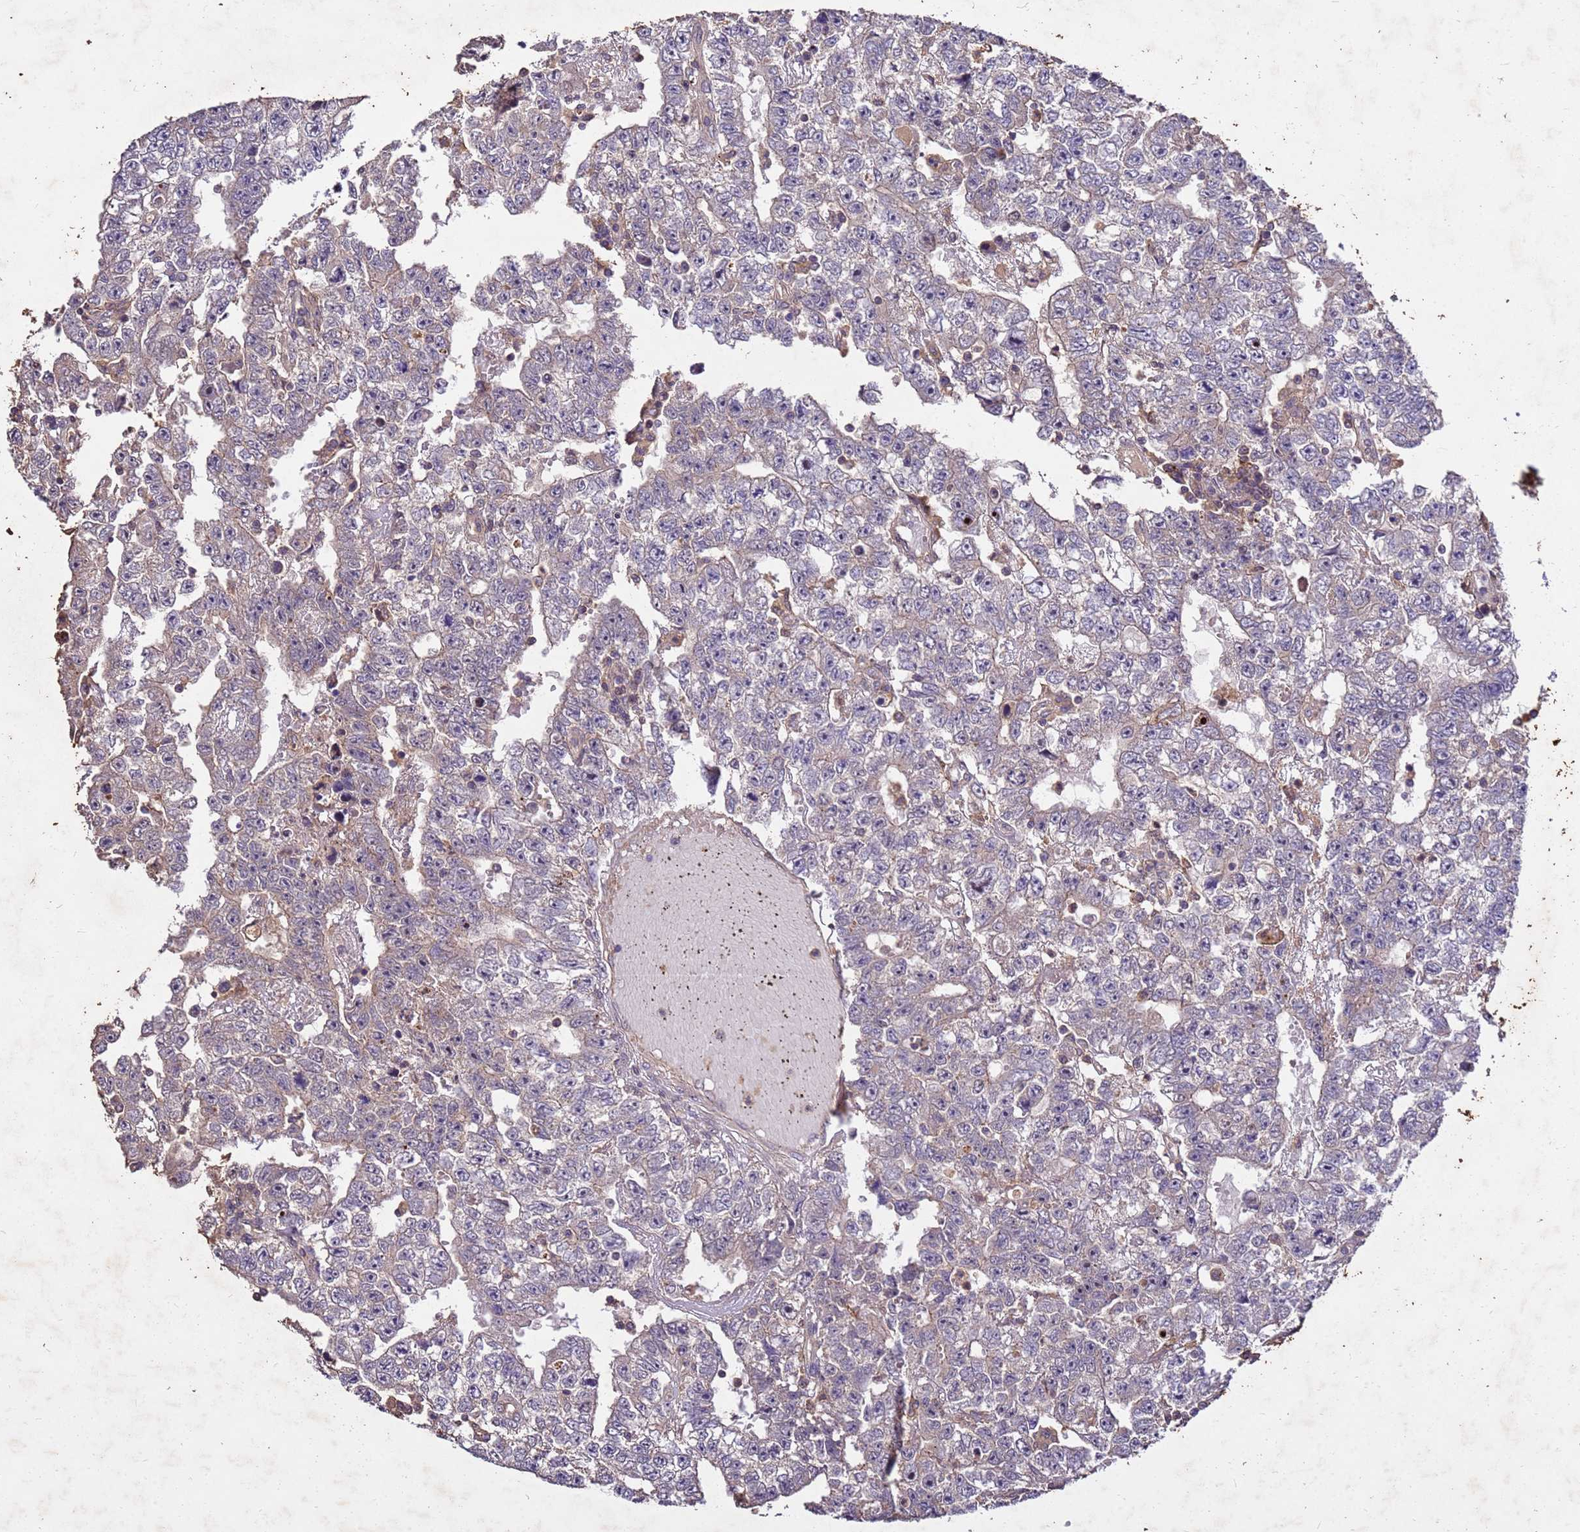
{"staining": {"intensity": "negative", "quantity": "none", "location": "none"}, "tissue": "testis cancer", "cell_type": "Tumor cells", "image_type": "cancer", "snomed": [{"axis": "morphology", "description": "Carcinoma, Embryonal, NOS"}, {"axis": "topography", "description": "Testis"}], "caption": "IHC photomicrograph of testis embryonal carcinoma stained for a protein (brown), which demonstrates no staining in tumor cells.", "gene": "TOR4A", "patient": {"sex": "male", "age": 25}}